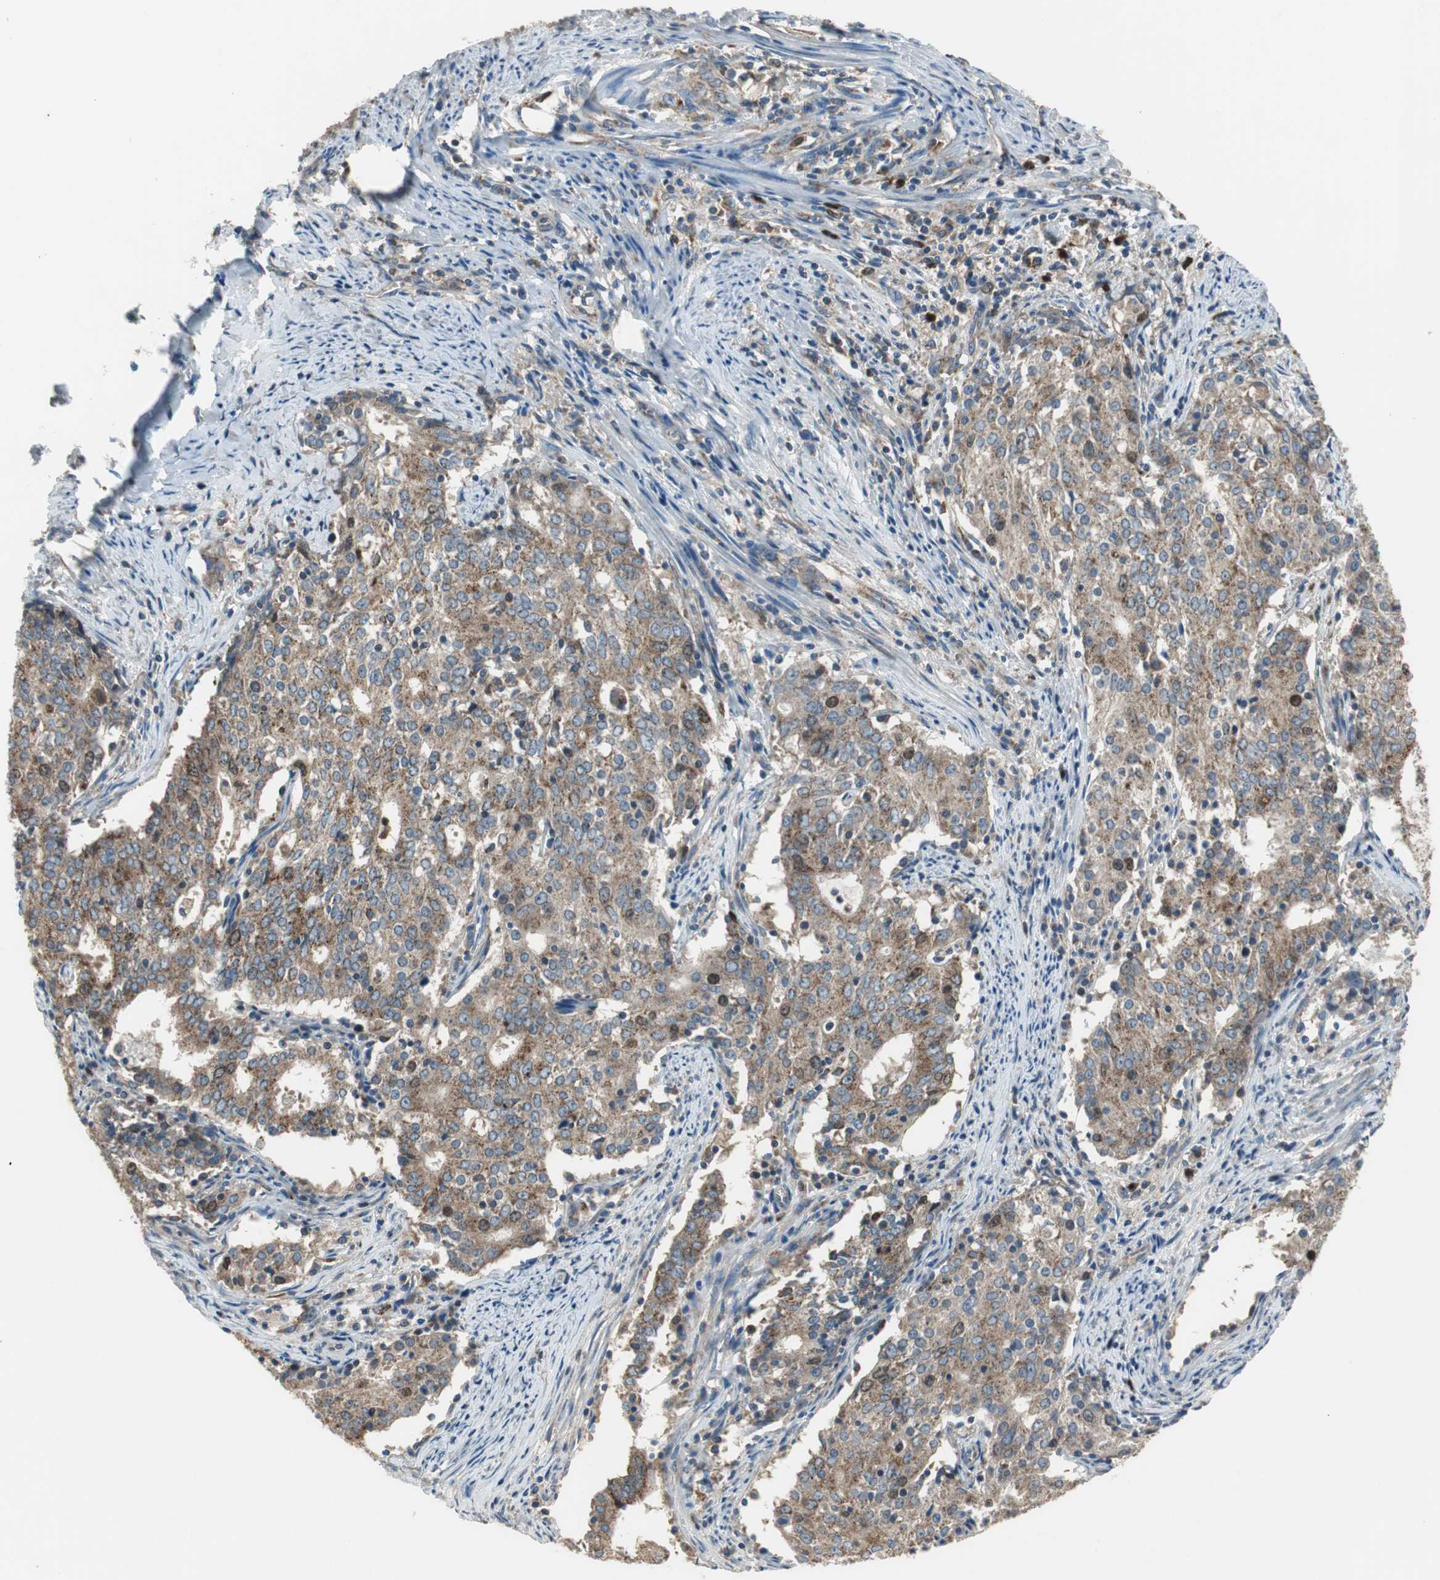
{"staining": {"intensity": "moderate", "quantity": ">75%", "location": "cytoplasmic/membranous,nuclear"}, "tissue": "cervical cancer", "cell_type": "Tumor cells", "image_type": "cancer", "snomed": [{"axis": "morphology", "description": "Adenocarcinoma, NOS"}, {"axis": "topography", "description": "Cervix"}], "caption": "Moderate cytoplasmic/membranous and nuclear staining for a protein is identified in approximately >75% of tumor cells of adenocarcinoma (cervical) using immunohistochemistry.", "gene": "PI4KB", "patient": {"sex": "female", "age": 44}}